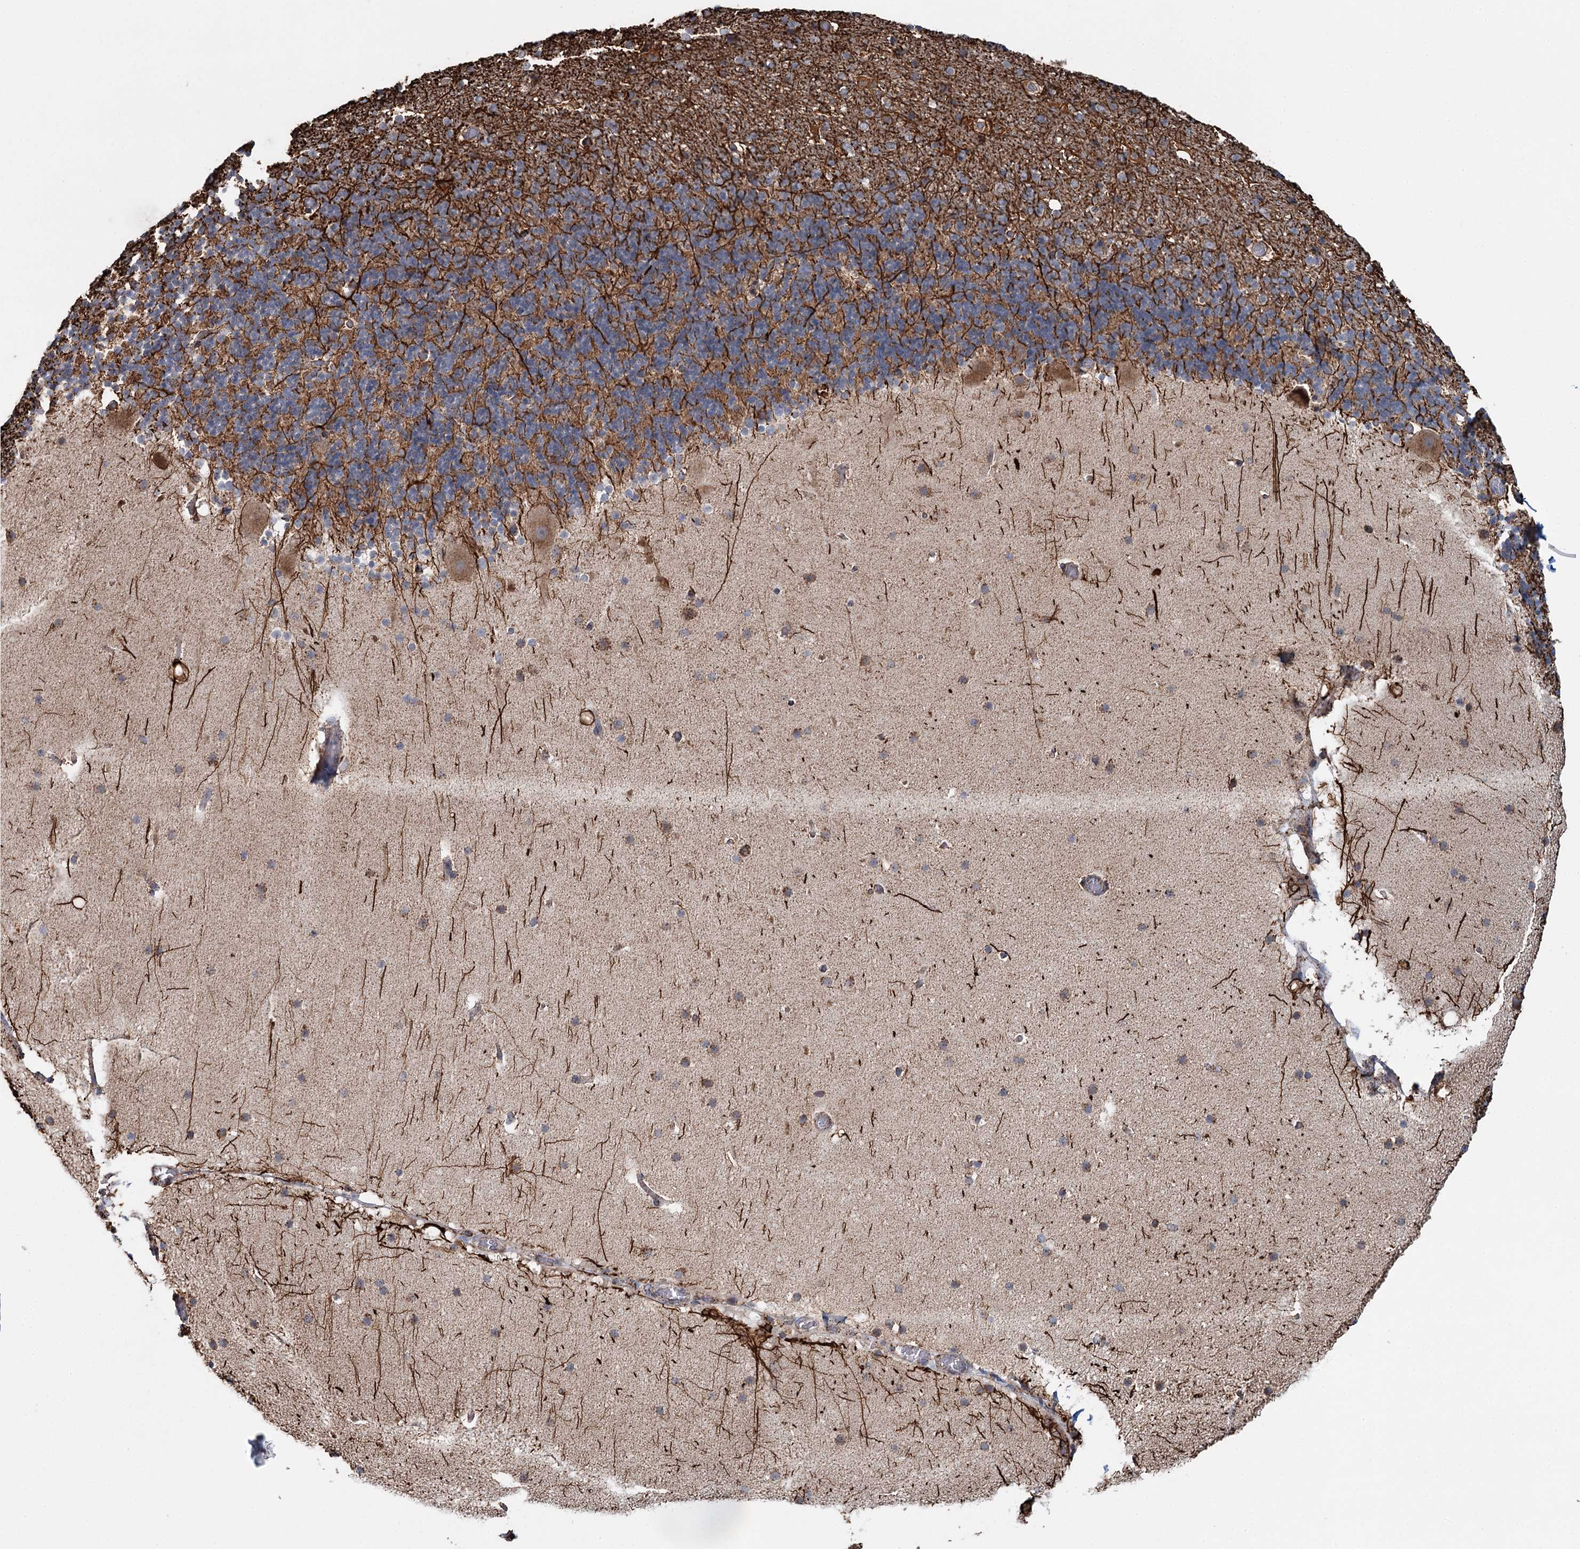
{"staining": {"intensity": "moderate", "quantity": ">75%", "location": "cytoplasmic/membranous"}, "tissue": "cerebellum", "cell_type": "Cells in granular layer", "image_type": "normal", "snomed": [{"axis": "morphology", "description": "Normal tissue, NOS"}, {"axis": "topography", "description": "Cerebellum"}], "caption": "About >75% of cells in granular layer in normal human cerebellum display moderate cytoplasmic/membranous protein expression as visualized by brown immunohistochemical staining.", "gene": "APH1A", "patient": {"sex": "male", "age": 57}}